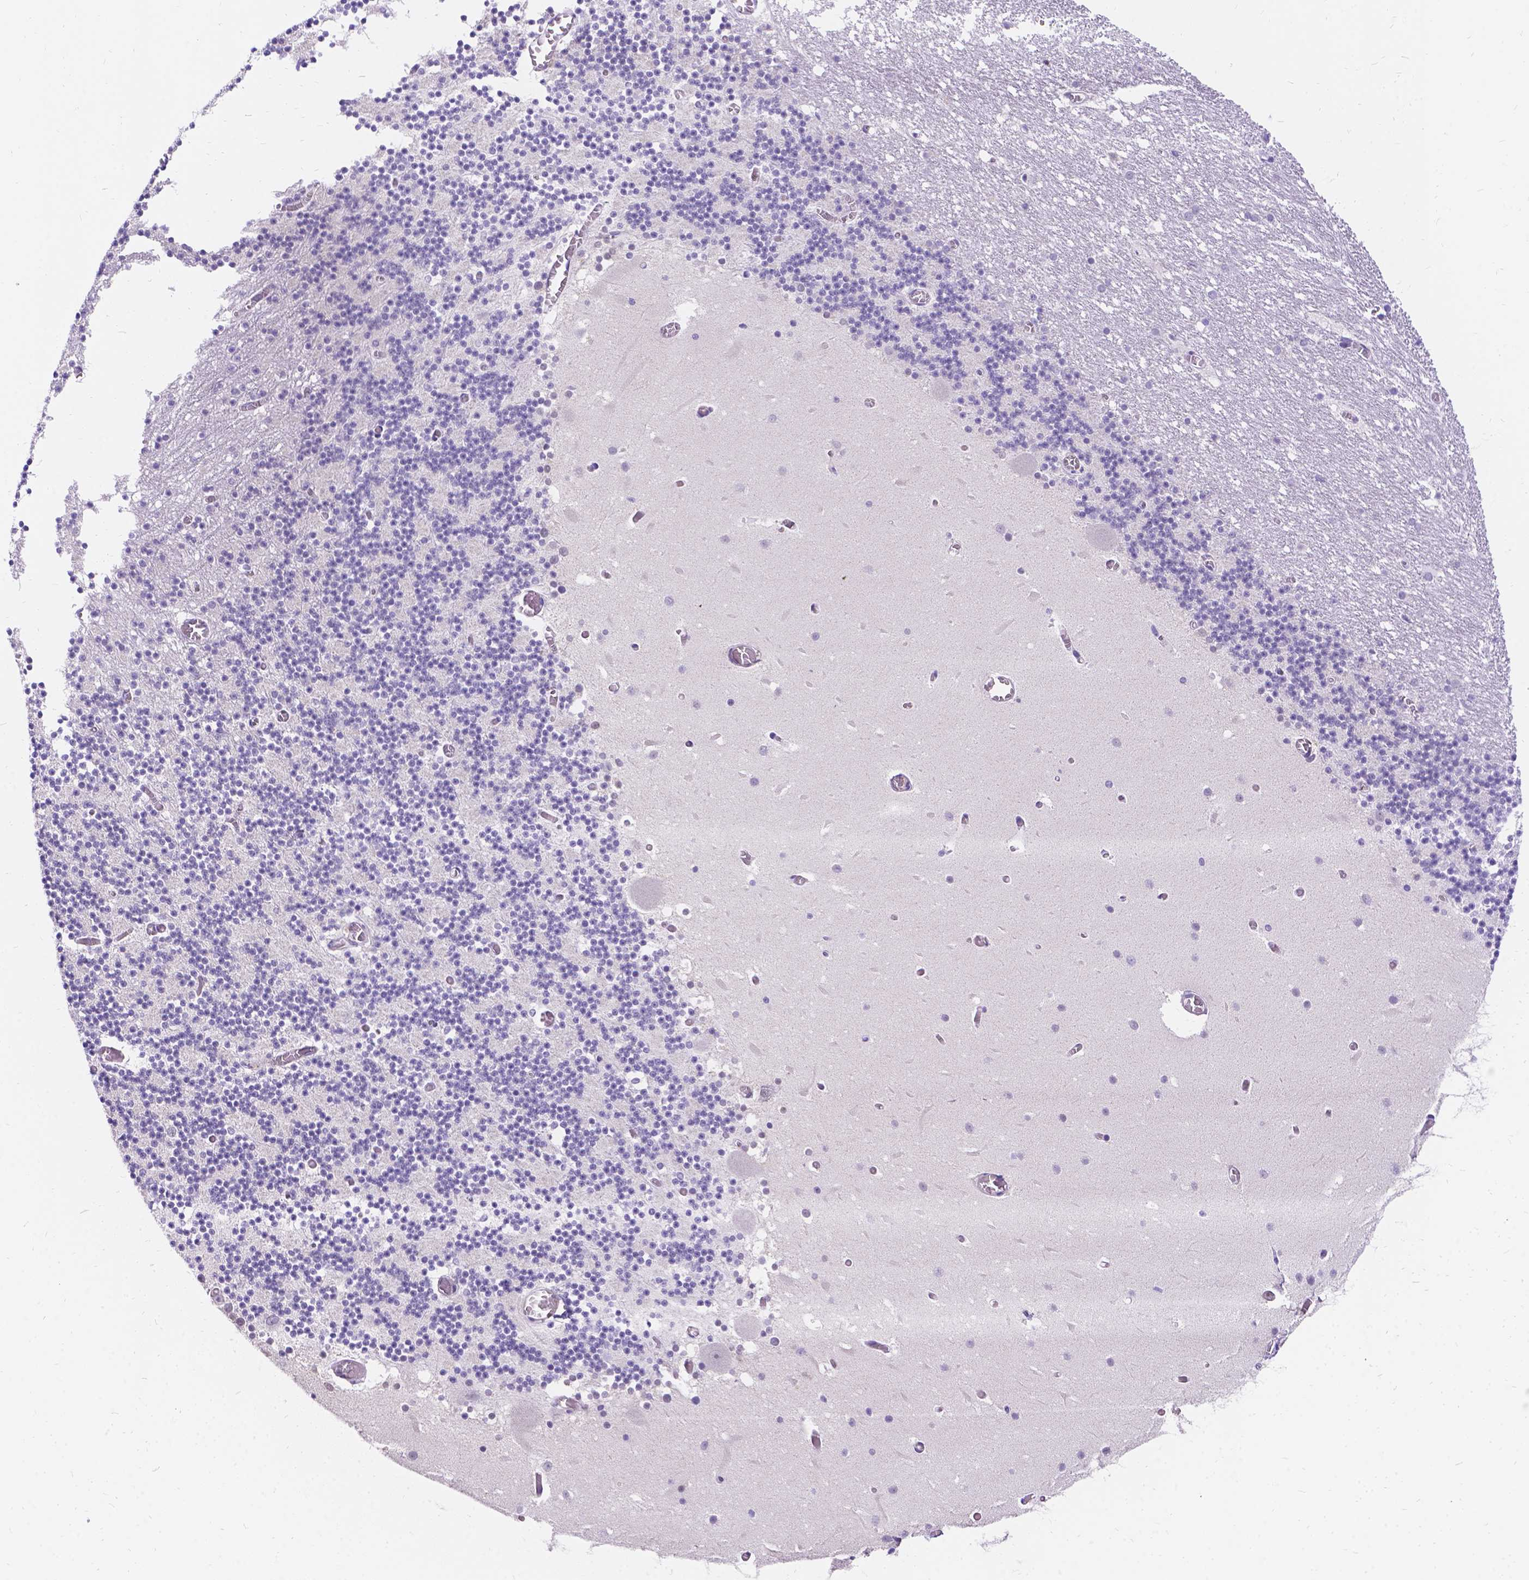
{"staining": {"intensity": "negative", "quantity": "none", "location": "none"}, "tissue": "cerebellum", "cell_type": "Cells in granular layer", "image_type": "normal", "snomed": [{"axis": "morphology", "description": "Normal tissue, NOS"}, {"axis": "topography", "description": "Cerebellum"}], "caption": "DAB (3,3'-diaminobenzidine) immunohistochemical staining of benign human cerebellum reveals no significant positivity in cells in granular layer.", "gene": "PALS1", "patient": {"sex": "female", "age": 28}}